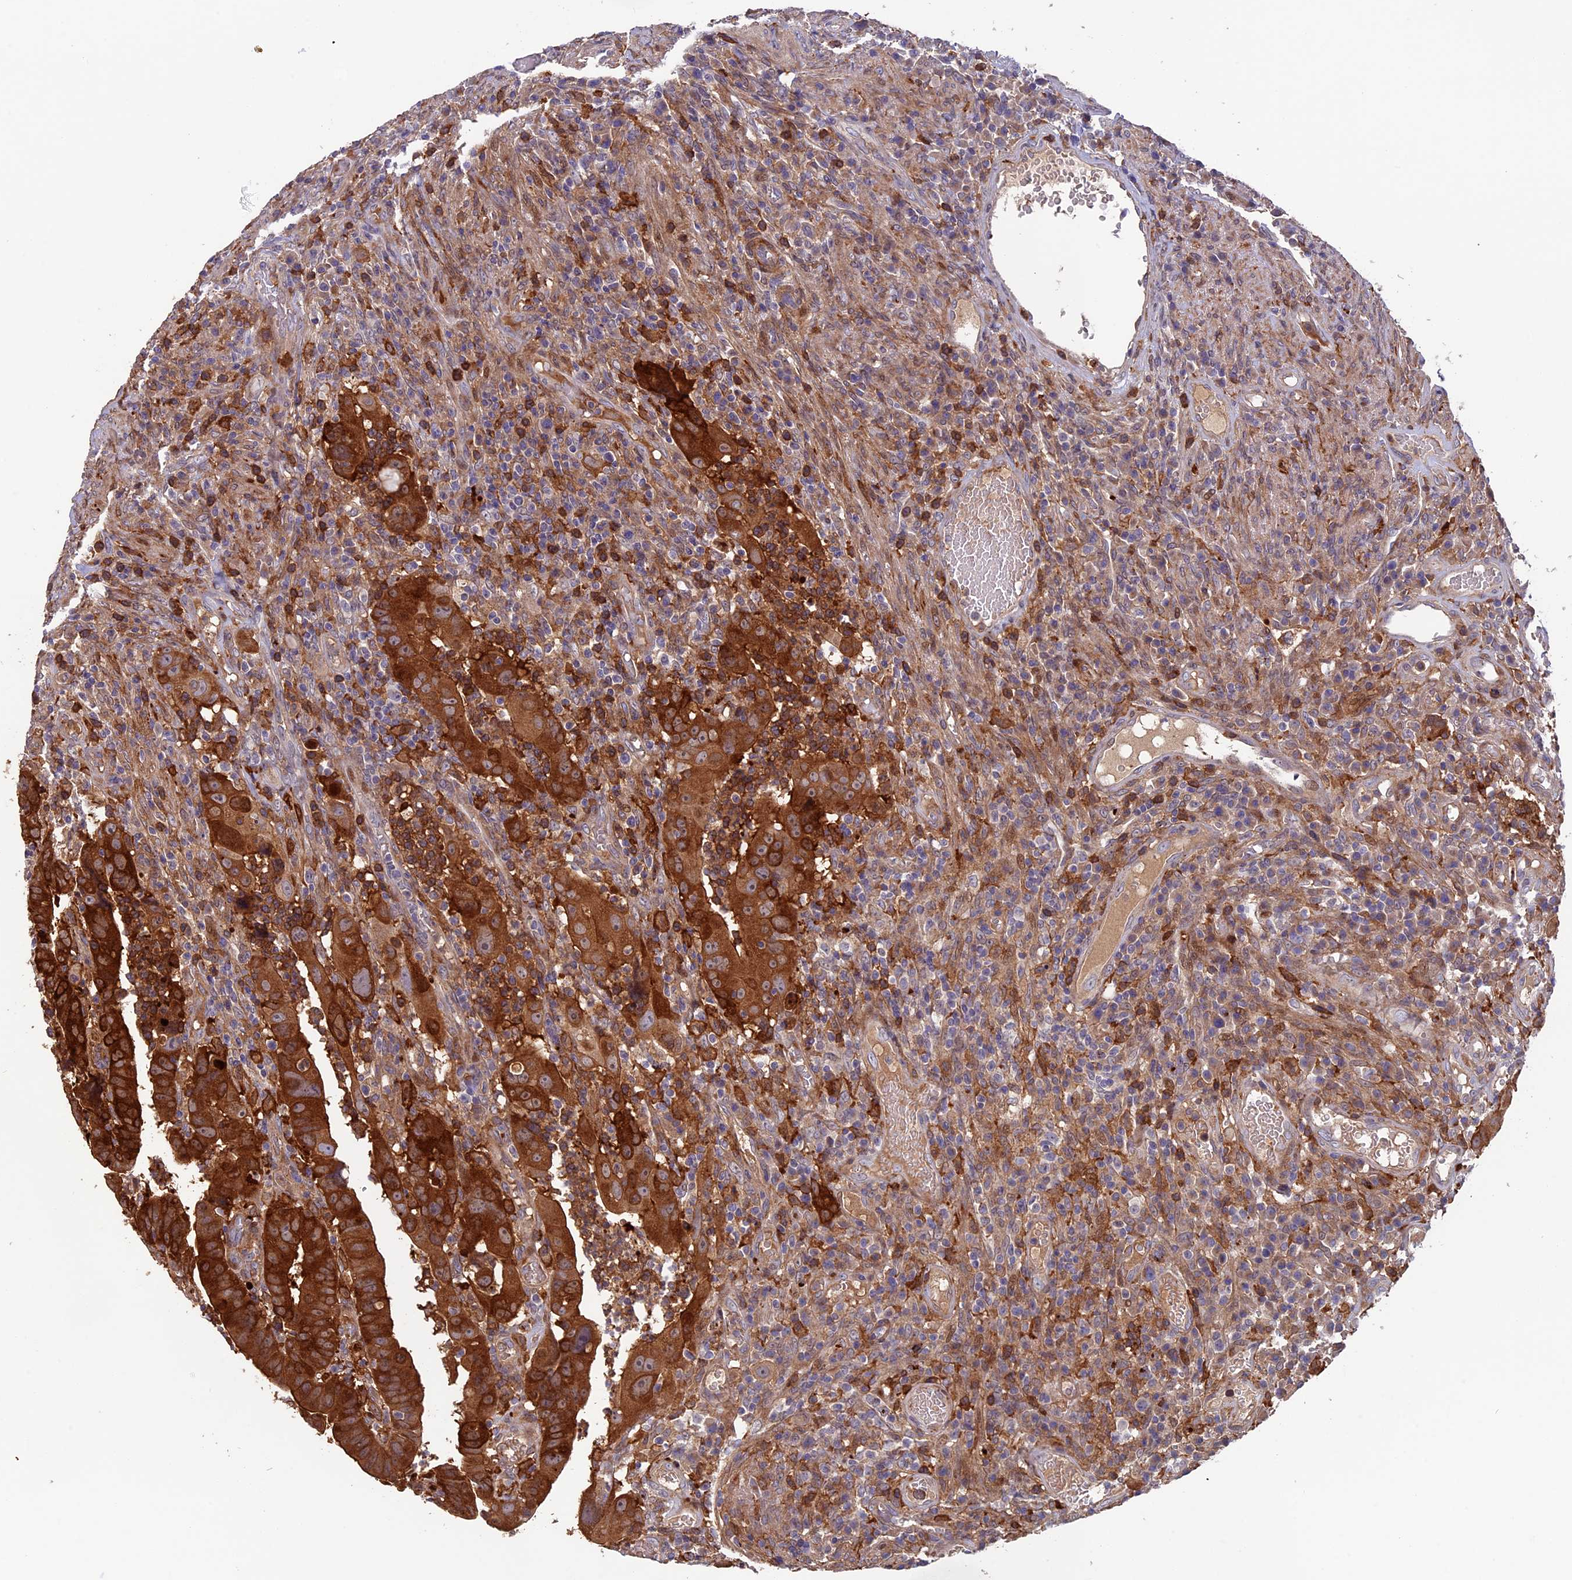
{"staining": {"intensity": "strong", "quantity": ">75%", "location": "cytoplasmic/membranous"}, "tissue": "colorectal cancer", "cell_type": "Tumor cells", "image_type": "cancer", "snomed": [{"axis": "morphology", "description": "Normal tissue, NOS"}, {"axis": "morphology", "description": "Adenocarcinoma, NOS"}, {"axis": "topography", "description": "Rectum"}], "caption": "The photomicrograph displays staining of colorectal cancer, revealing strong cytoplasmic/membranous protein staining (brown color) within tumor cells.", "gene": "FERMT1", "patient": {"sex": "female", "age": 65}}